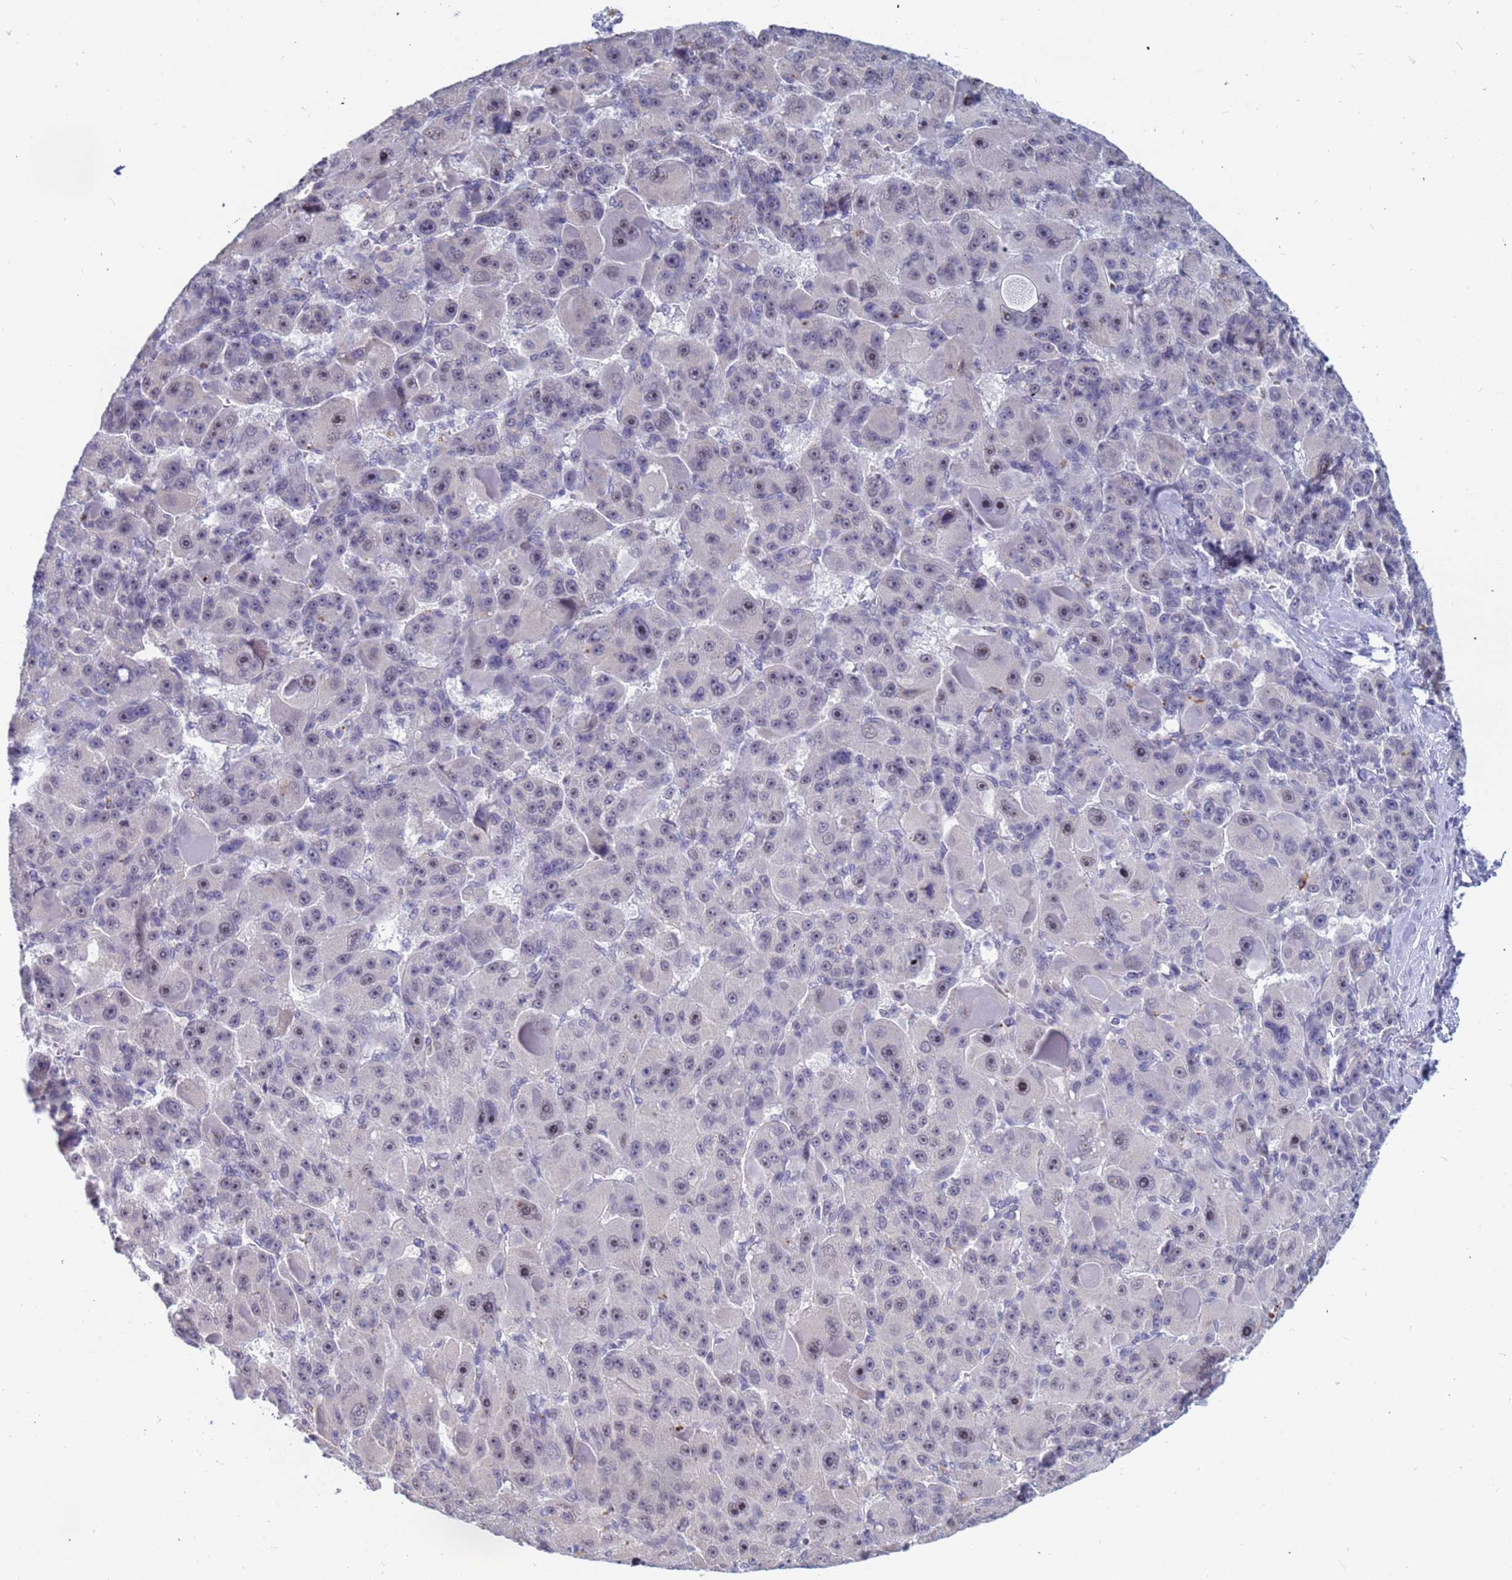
{"staining": {"intensity": "negative", "quantity": "none", "location": "none"}, "tissue": "liver cancer", "cell_type": "Tumor cells", "image_type": "cancer", "snomed": [{"axis": "morphology", "description": "Carcinoma, Hepatocellular, NOS"}, {"axis": "topography", "description": "Liver"}], "caption": "Protein analysis of hepatocellular carcinoma (liver) demonstrates no significant expression in tumor cells.", "gene": "CXorf65", "patient": {"sex": "male", "age": 76}}